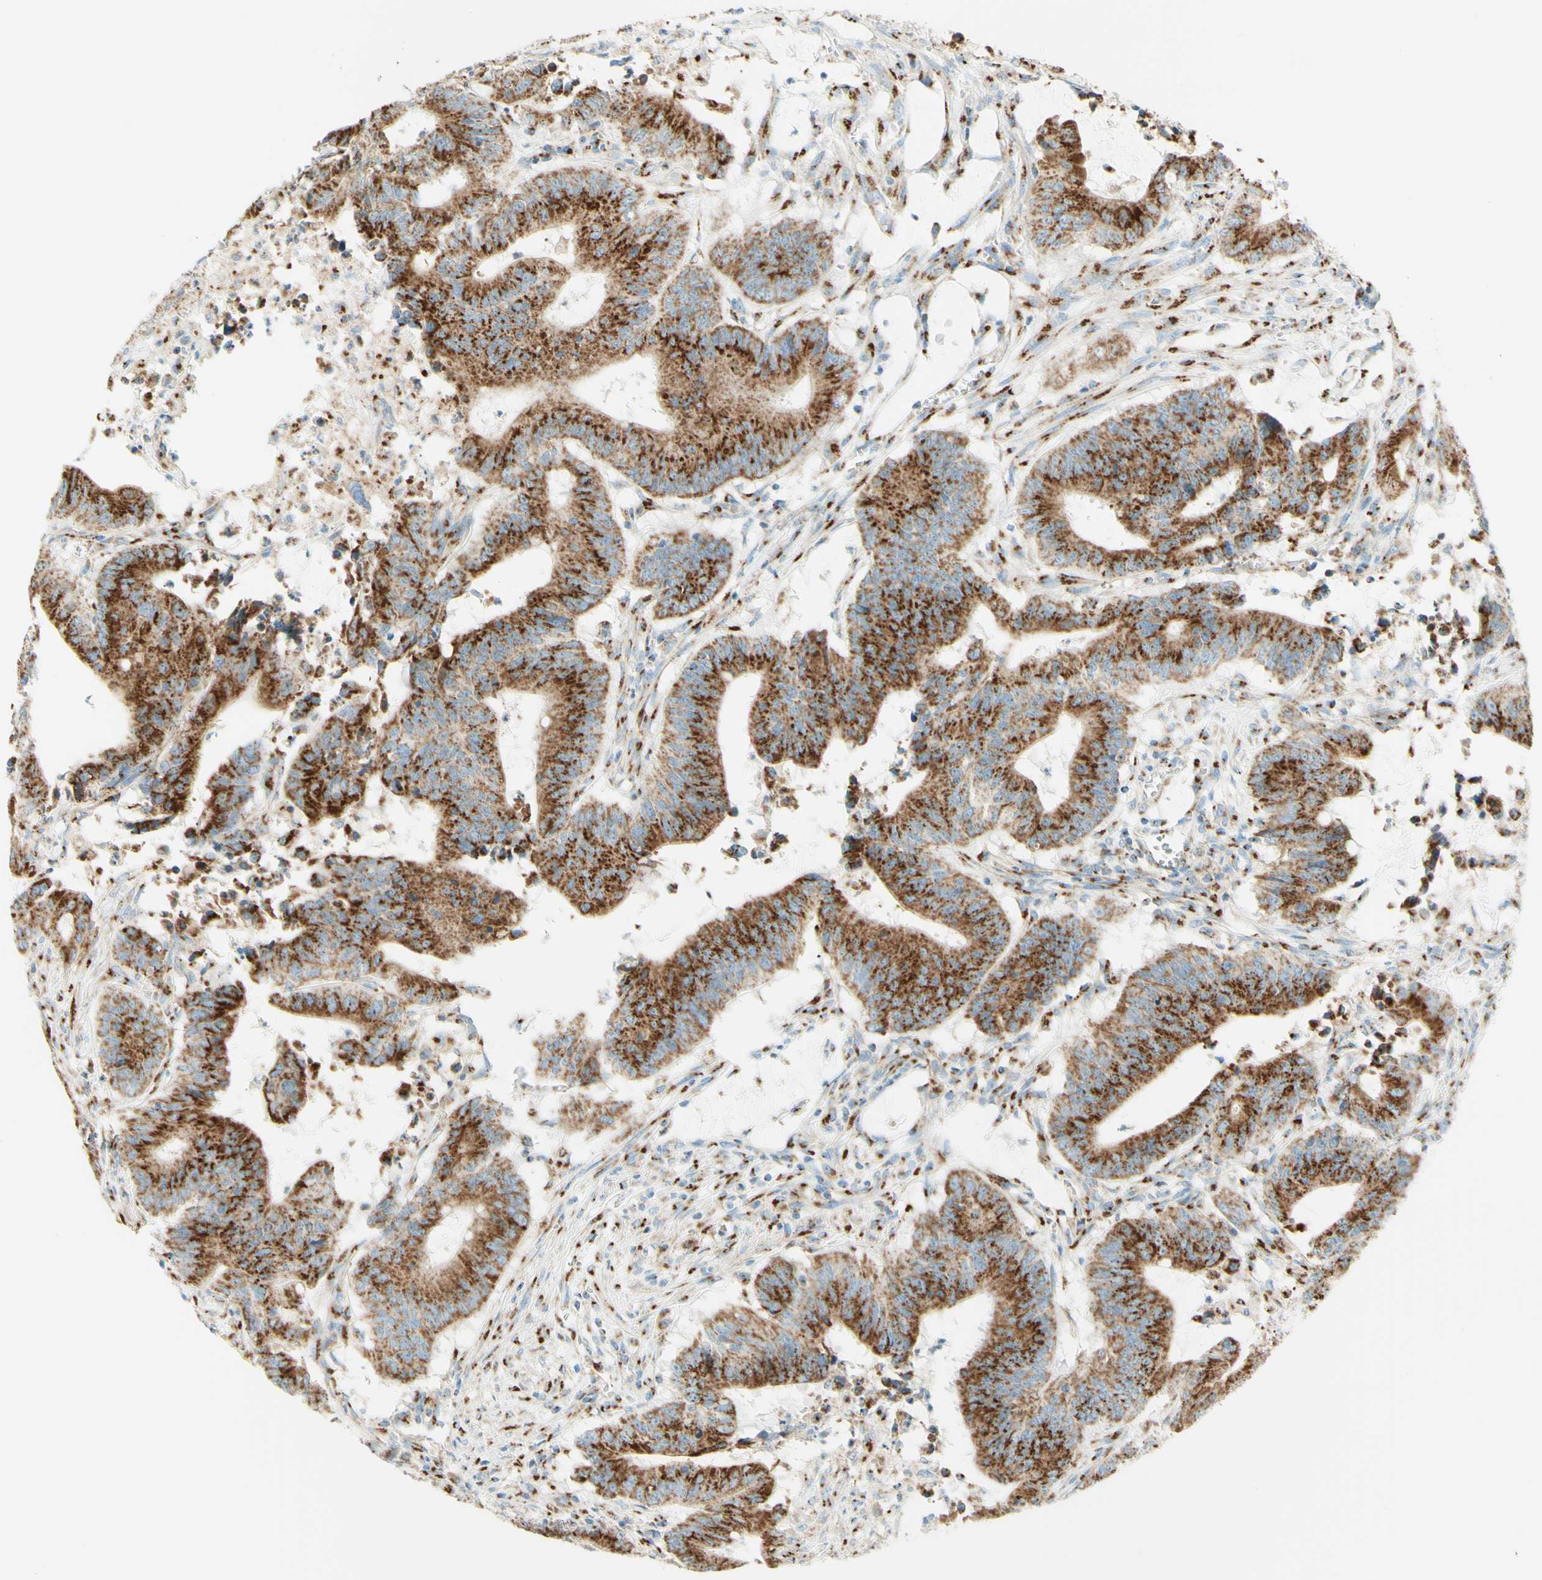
{"staining": {"intensity": "strong", "quantity": ">75%", "location": "cytoplasmic/membranous"}, "tissue": "colorectal cancer", "cell_type": "Tumor cells", "image_type": "cancer", "snomed": [{"axis": "morphology", "description": "Adenocarcinoma, NOS"}, {"axis": "topography", "description": "Colon"}], "caption": "Colorectal cancer was stained to show a protein in brown. There is high levels of strong cytoplasmic/membranous staining in about >75% of tumor cells. (Stains: DAB in brown, nuclei in blue, Microscopy: brightfield microscopy at high magnification).", "gene": "GOLGB1", "patient": {"sex": "male", "age": 45}}